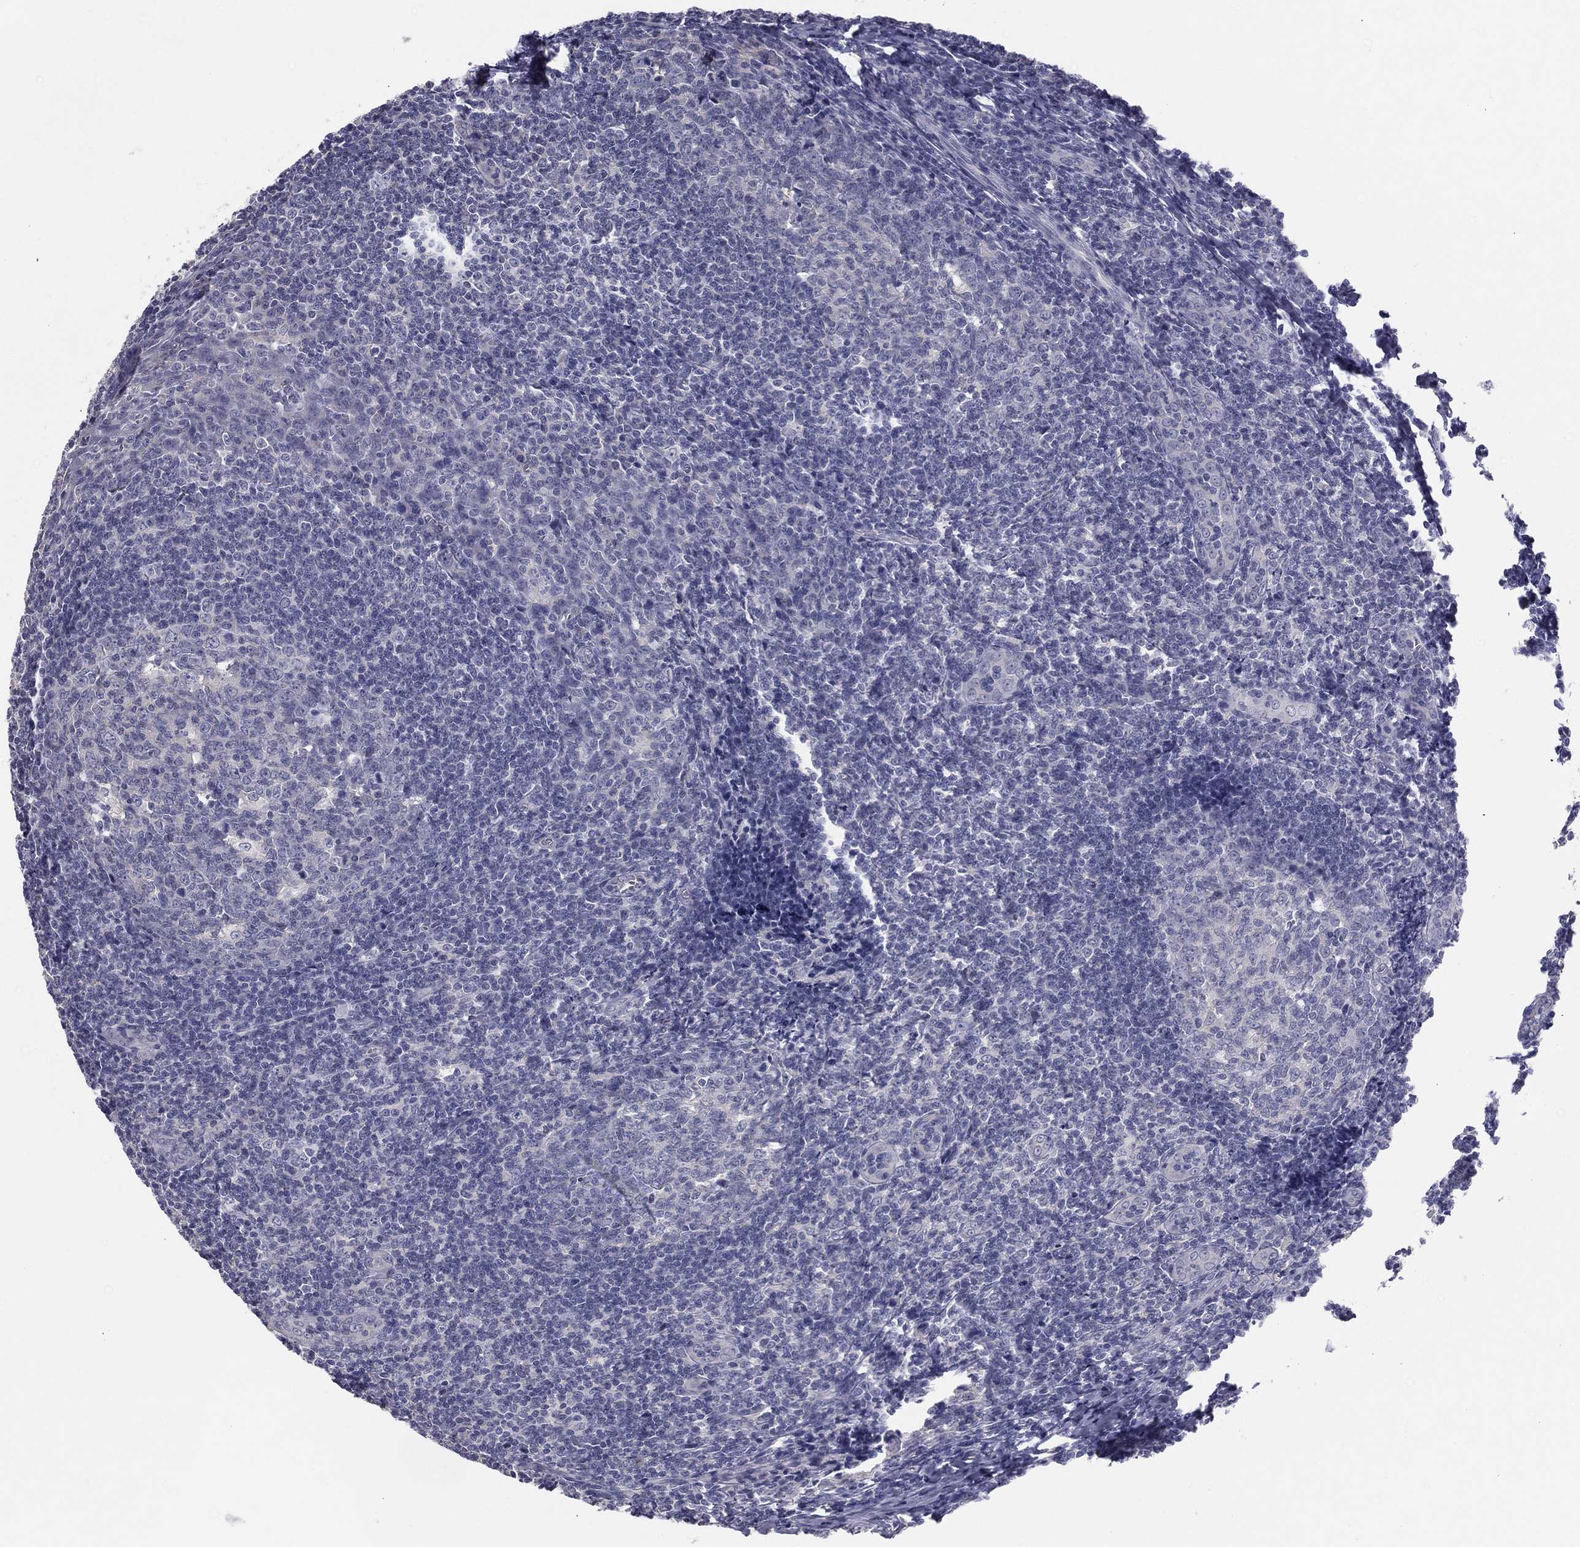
{"staining": {"intensity": "negative", "quantity": "none", "location": "none"}, "tissue": "tonsil", "cell_type": "Germinal center cells", "image_type": "normal", "snomed": [{"axis": "morphology", "description": "Normal tissue, NOS"}, {"axis": "topography", "description": "Tonsil"}], "caption": "The IHC micrograph has no significant staining in germinal center cells of tonsil.", "gene": "MUC13", "patient": {"sex": "male", "age": 20}}